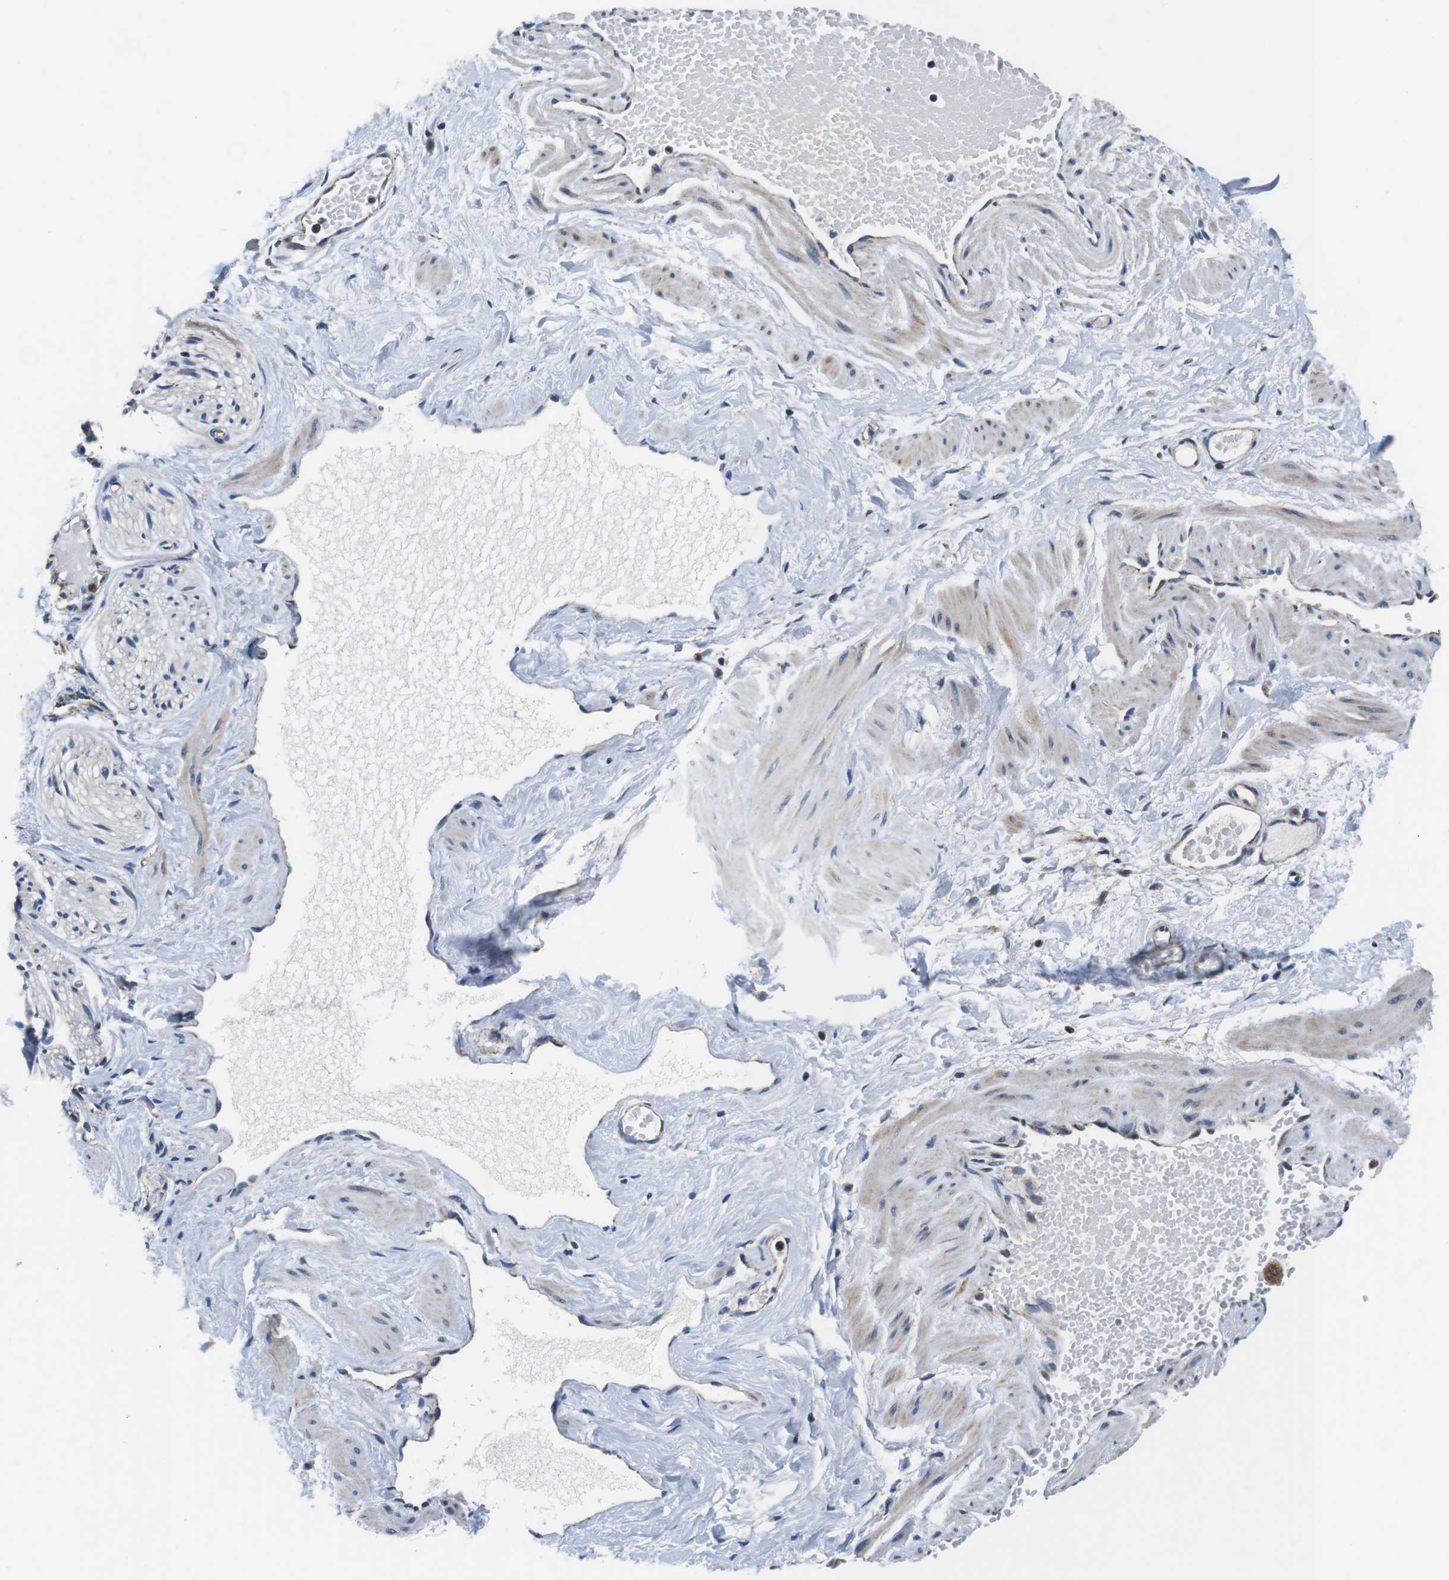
{"staining": {"intensity": "weak", "quantity": ">75%", "location": "cytoplasmic/membranous"}, "tissue": "adipose tissue", "cell_type": "Adipocytes", "image_type": "normal", "snomed": [{"axis": "morphology", "description": "Normal tissue, NOS"}, {"axis": "topography", "description": "Soft tissue"}, {"axis": "topography", "description": "Vascular tissue"}], "caption": "A brown stain labels weak cytoplasmic/membranous staining of a protein in adipocytes of benign adipose tissue. The protein is stained brown, and the nuclei are stained in blue (DAB IHC with brightfield microscopy, high magnification).", "gene": "LRP4", "patient": {"sex": "female", "age": 35}}